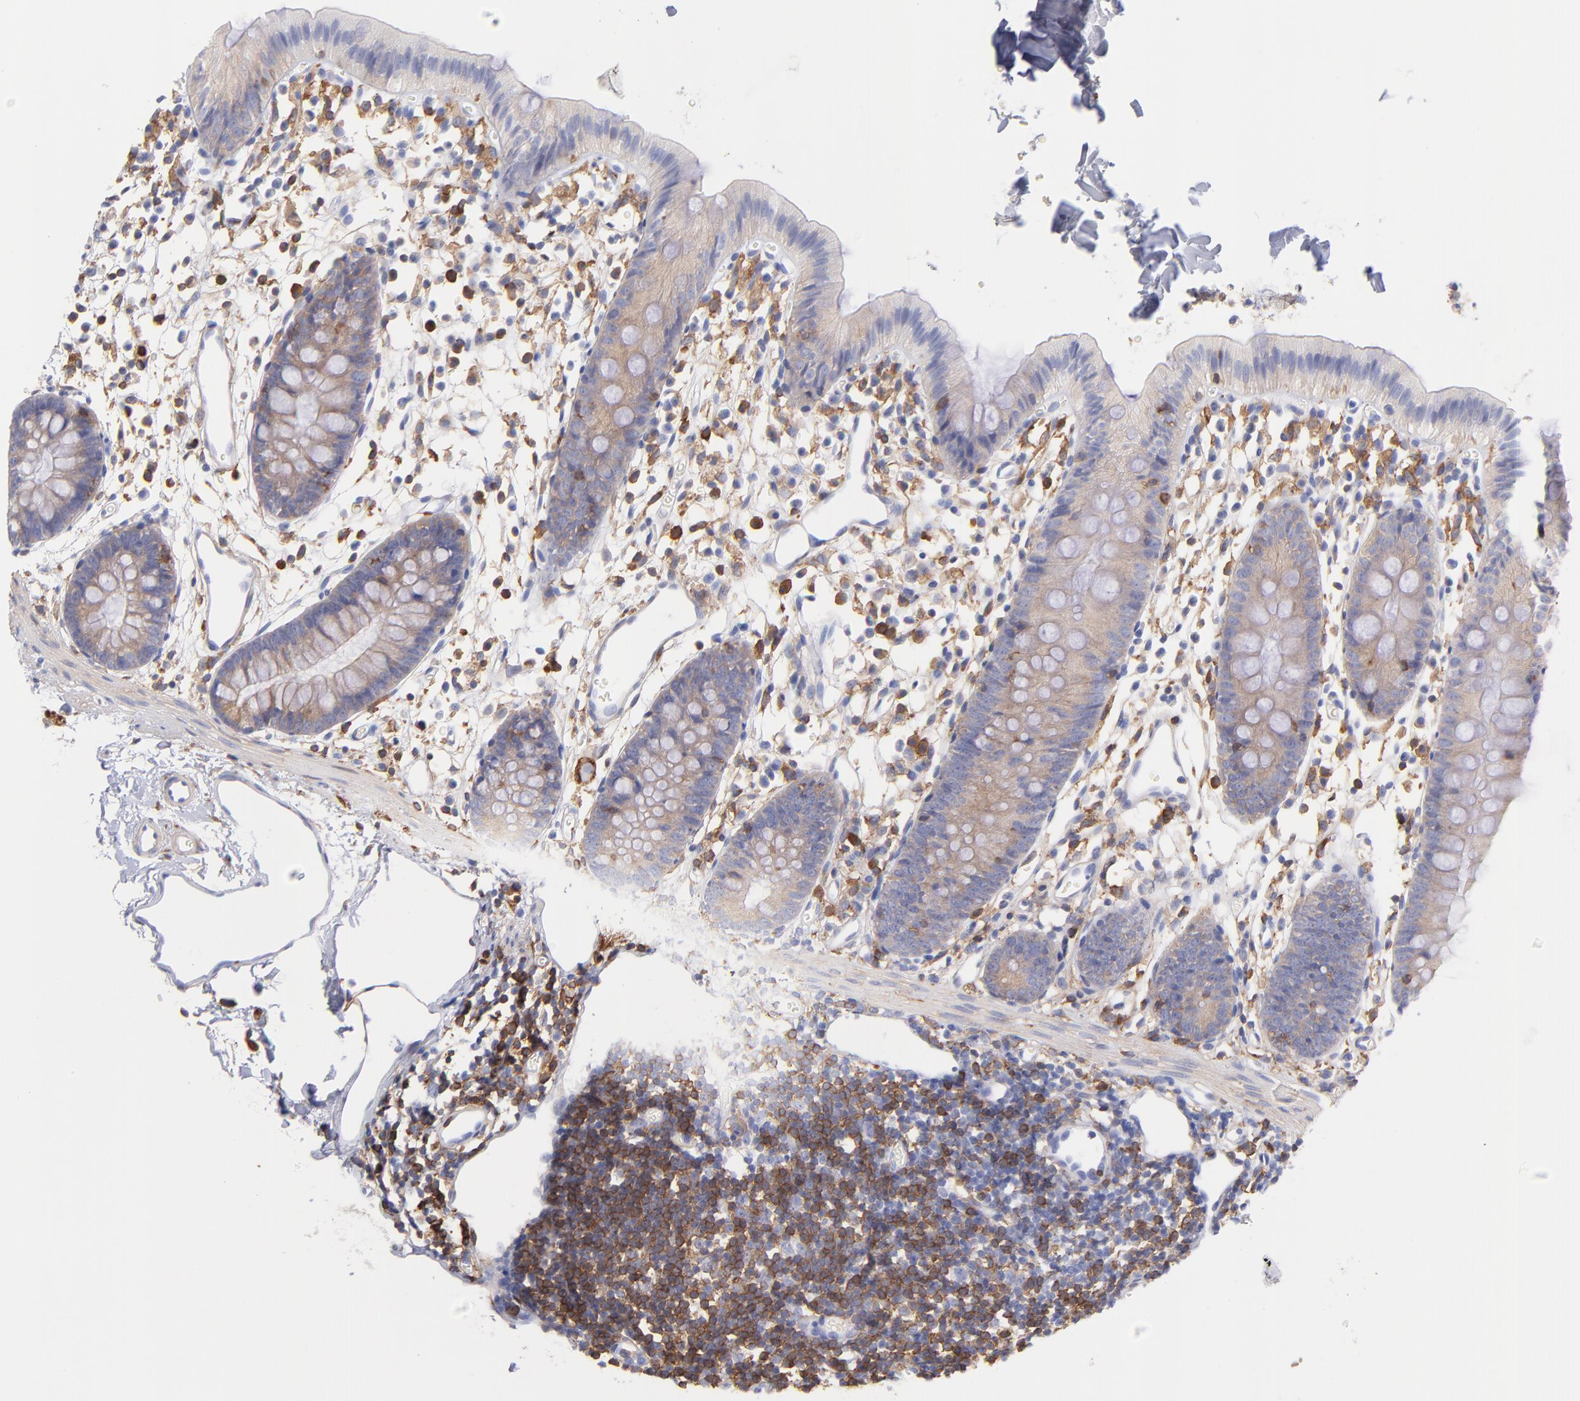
{"staining": {"intensity": "negative", "quantity": "none", "location": "none"}, "tissue": "colon", "cell_type": "Endothelial cells", "image_type": "normal", "snomed": [{"axis": "morphology", "description": "Normal tissue, NOS"}, {"axis": "topography", "description": "Colon"}], "caption": "Immunohistochemical staining of benign human colon demonstrates no significant positivity in endothelial cells. (Stains: DAB immunohistochemistry (IHC) with hematoxylin counter stain, Microscopy: brightfield microscopy at high magnification).", "gene": "PRKCA", "patient": {"sex": "male", "age": 14}}